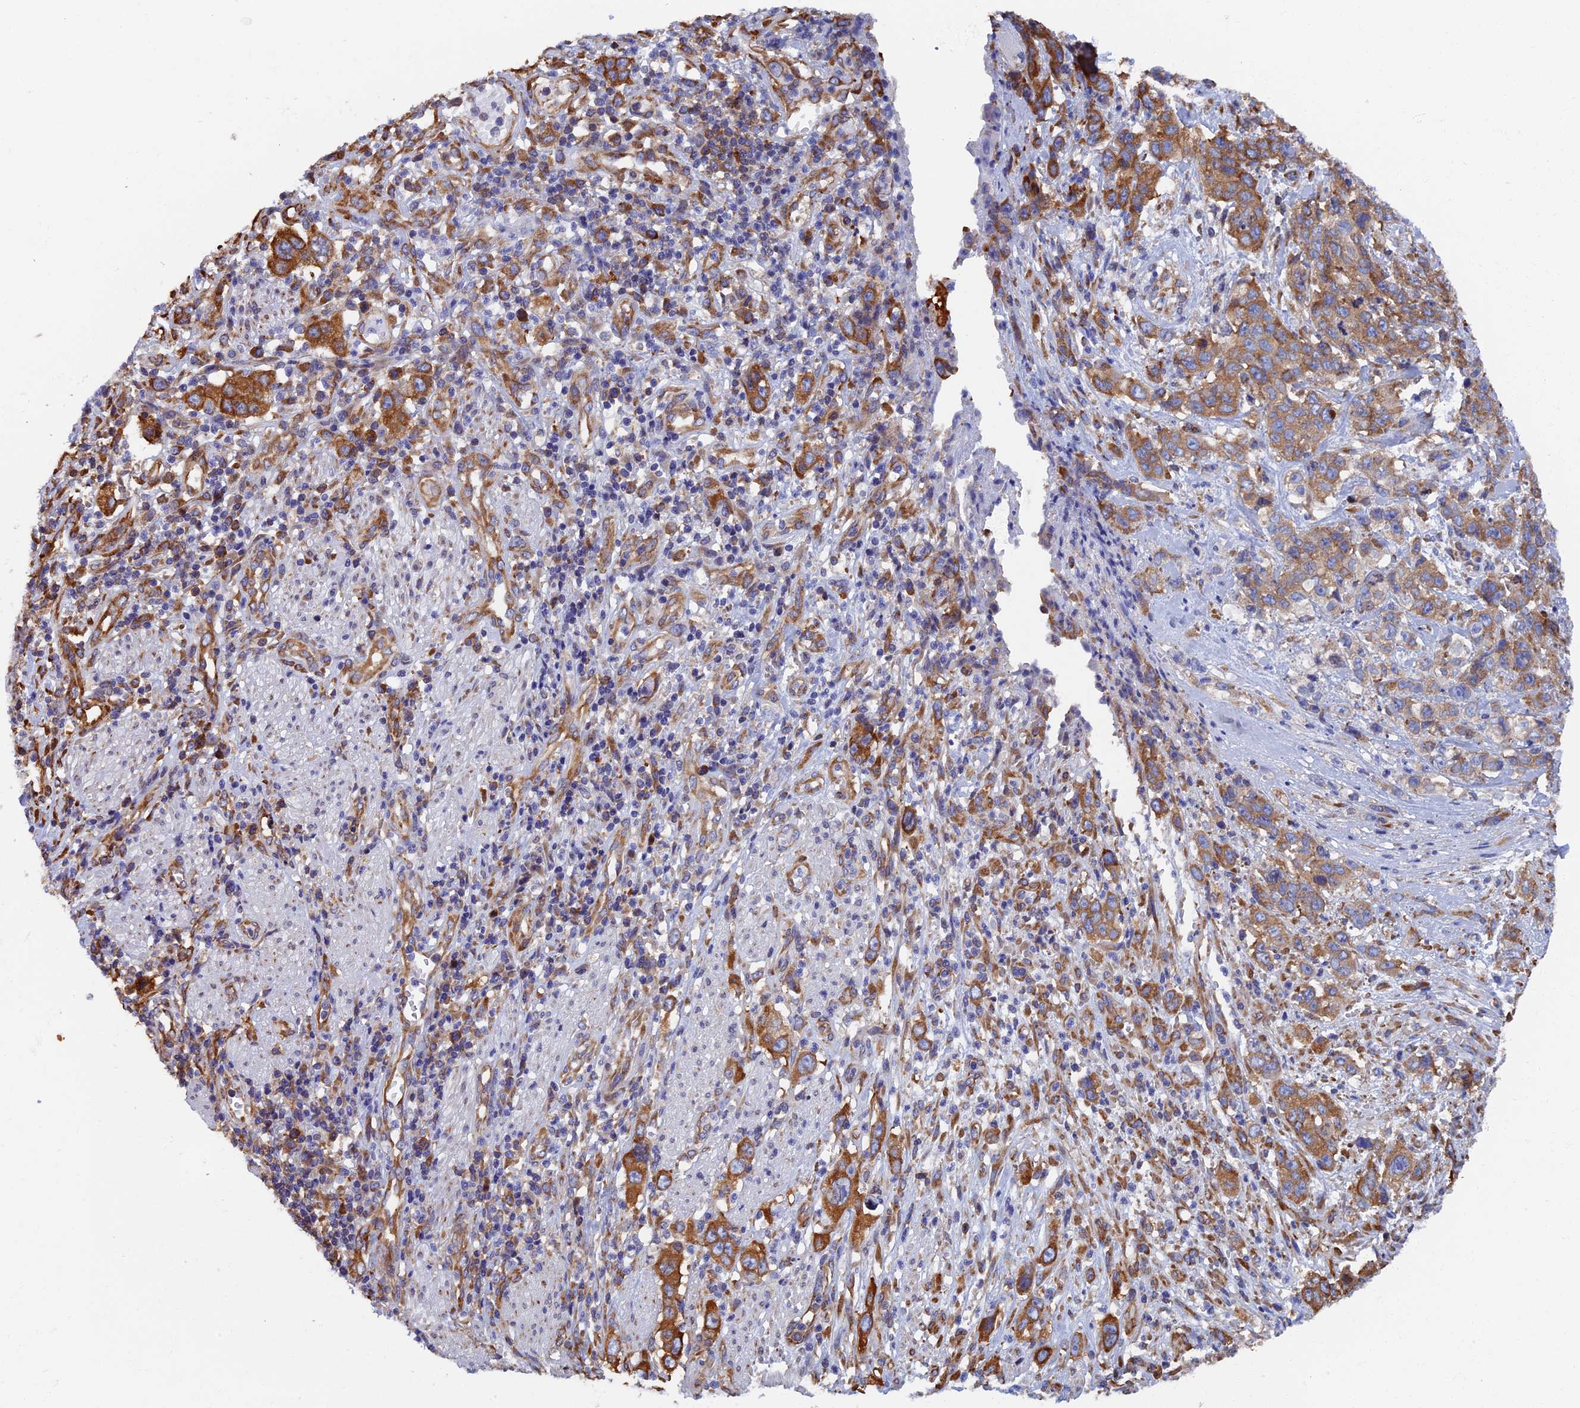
{"staining": {"intensity": "moderate", "quantity": ">75%", "location": "cytoplasmic/membranous"}, "tissue": "stomach cancer", "cell_type": "Tumor cells", "image_type": "cancer", "snomed": [{"axis": "morphology", "description": "Adenocarcinoma, NOS"}, {"axis": "topography", "description": "Stomach, upper"}], "caption": "Approximately >75% of tumor cells in stomach cancer display moderate cytoplasmic/membranous protein expression as visualized by brown immunohistochemical staining.", "gene": "YBX1", "patient": {"sex": "male", "age": 62}}